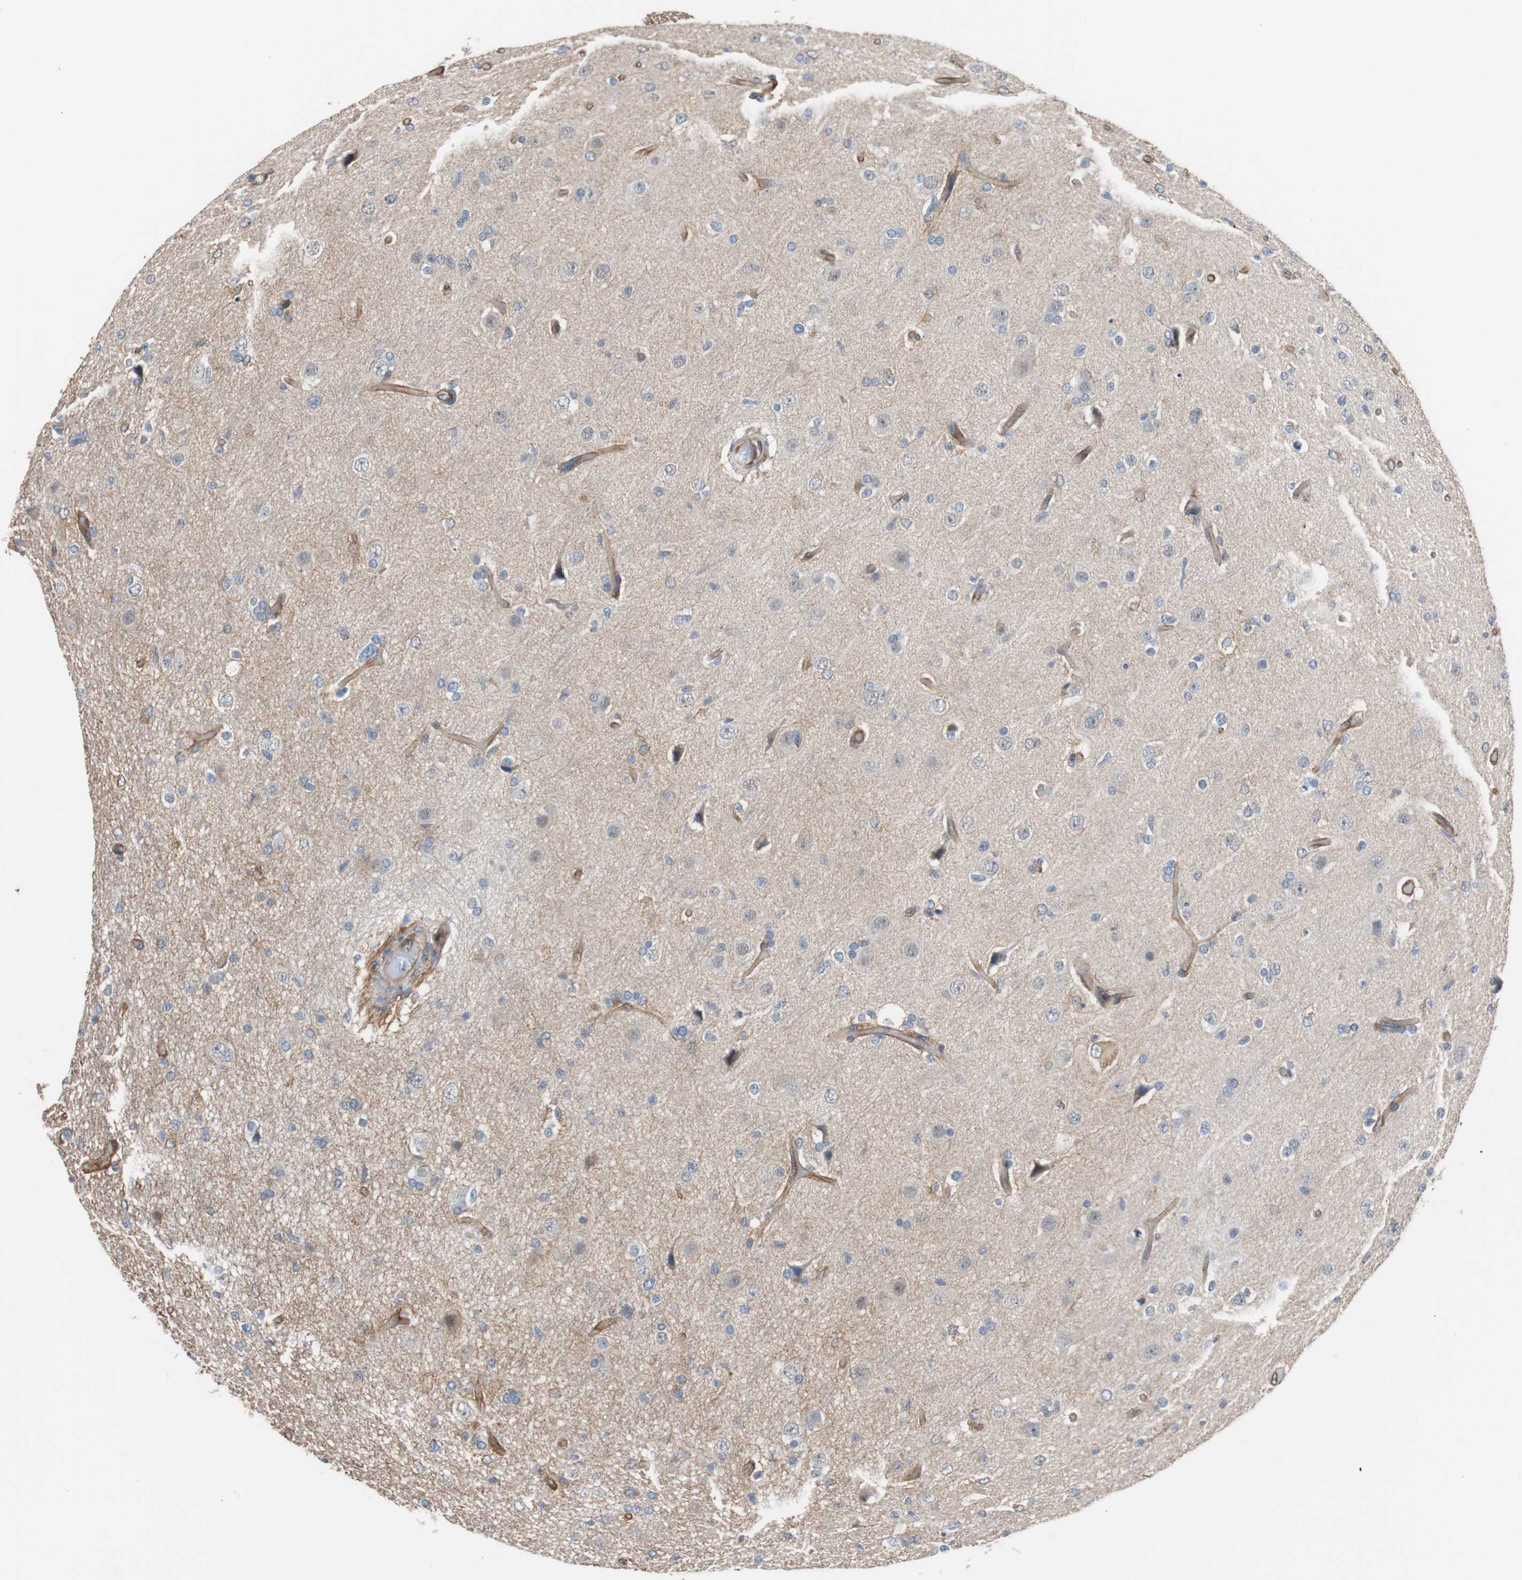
{"staining": {"intensity": "weak", "quantity": "<25%", "location": "cytoplasmic/membranous"}, "tissue": "glioma", "cell_type": "Tumor cells", "image_type": "cancer", "snomed": [{"axis": "morphology", "description": "Glioma, malignant, High grade"}, {"axis": "topography", "description": "Brain"}], "caption": "Image shows no protein positivity in tumor cells of glioma tissue.", "gene": "KIF3B", "patient": {"sex": "male", "age": 33}}